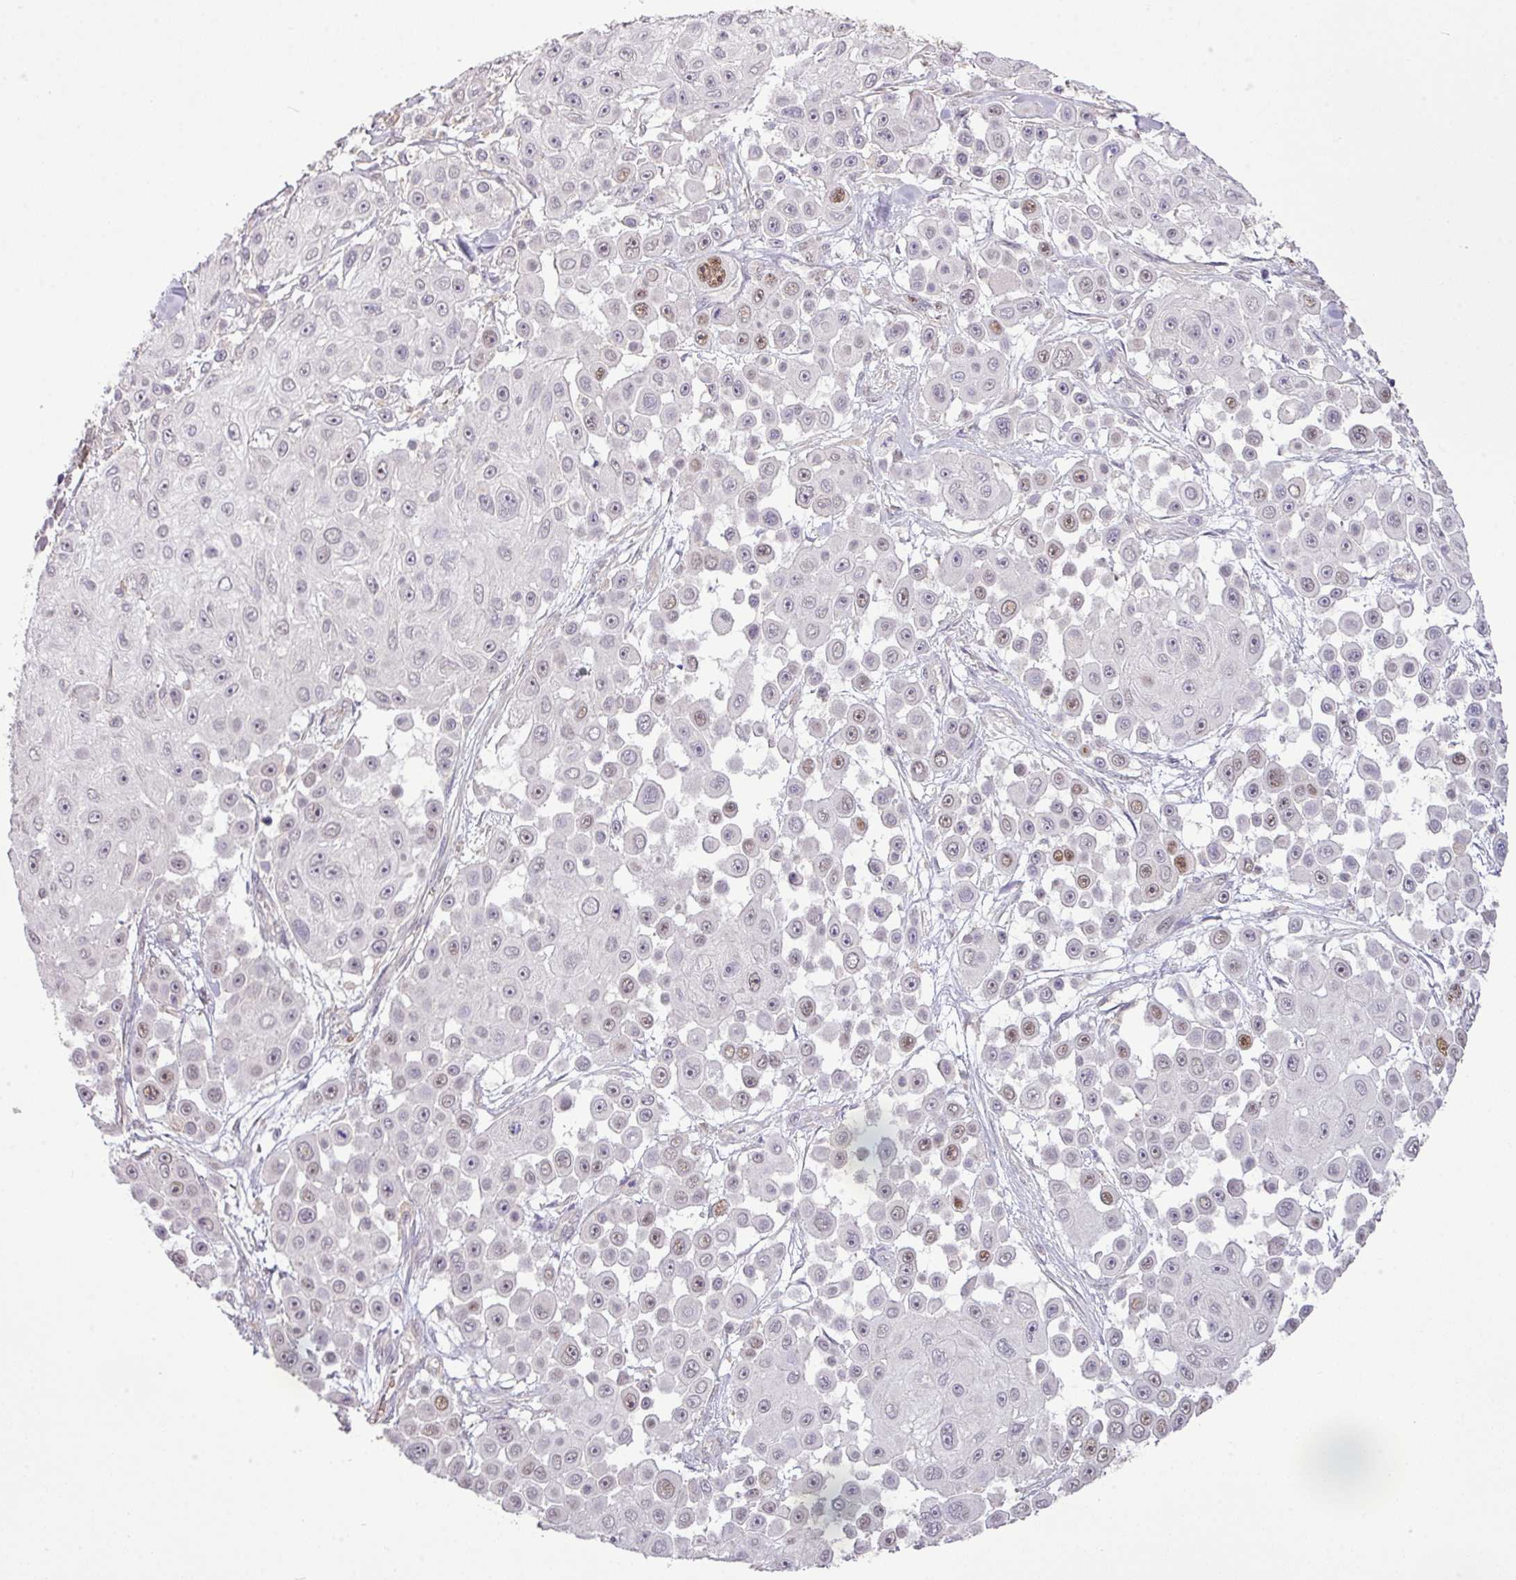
{"staining": {"intensity": "moderate", "quantity": "<25%", "location": "nuclear"}, "tissue": "skin cancer", "cell_type": "Tumor cells", "image_type": "cancer", "snomed": [{"axis": "morphology", "description": "Squamous cell carcinoma, NOS"}, {"axis": "topography", "description": "Skin"}], "caption": "The photomicrograph displays immunohistochemical staining of skin cancer (squamous cell carcinoma). There is moderate nuclear staining is identified in about <25% of tumor cells. (IHC, brightfield microscopy, high magnification).", "gene": "TPRA1", "patient": {"sex": "male", "age": 67}}